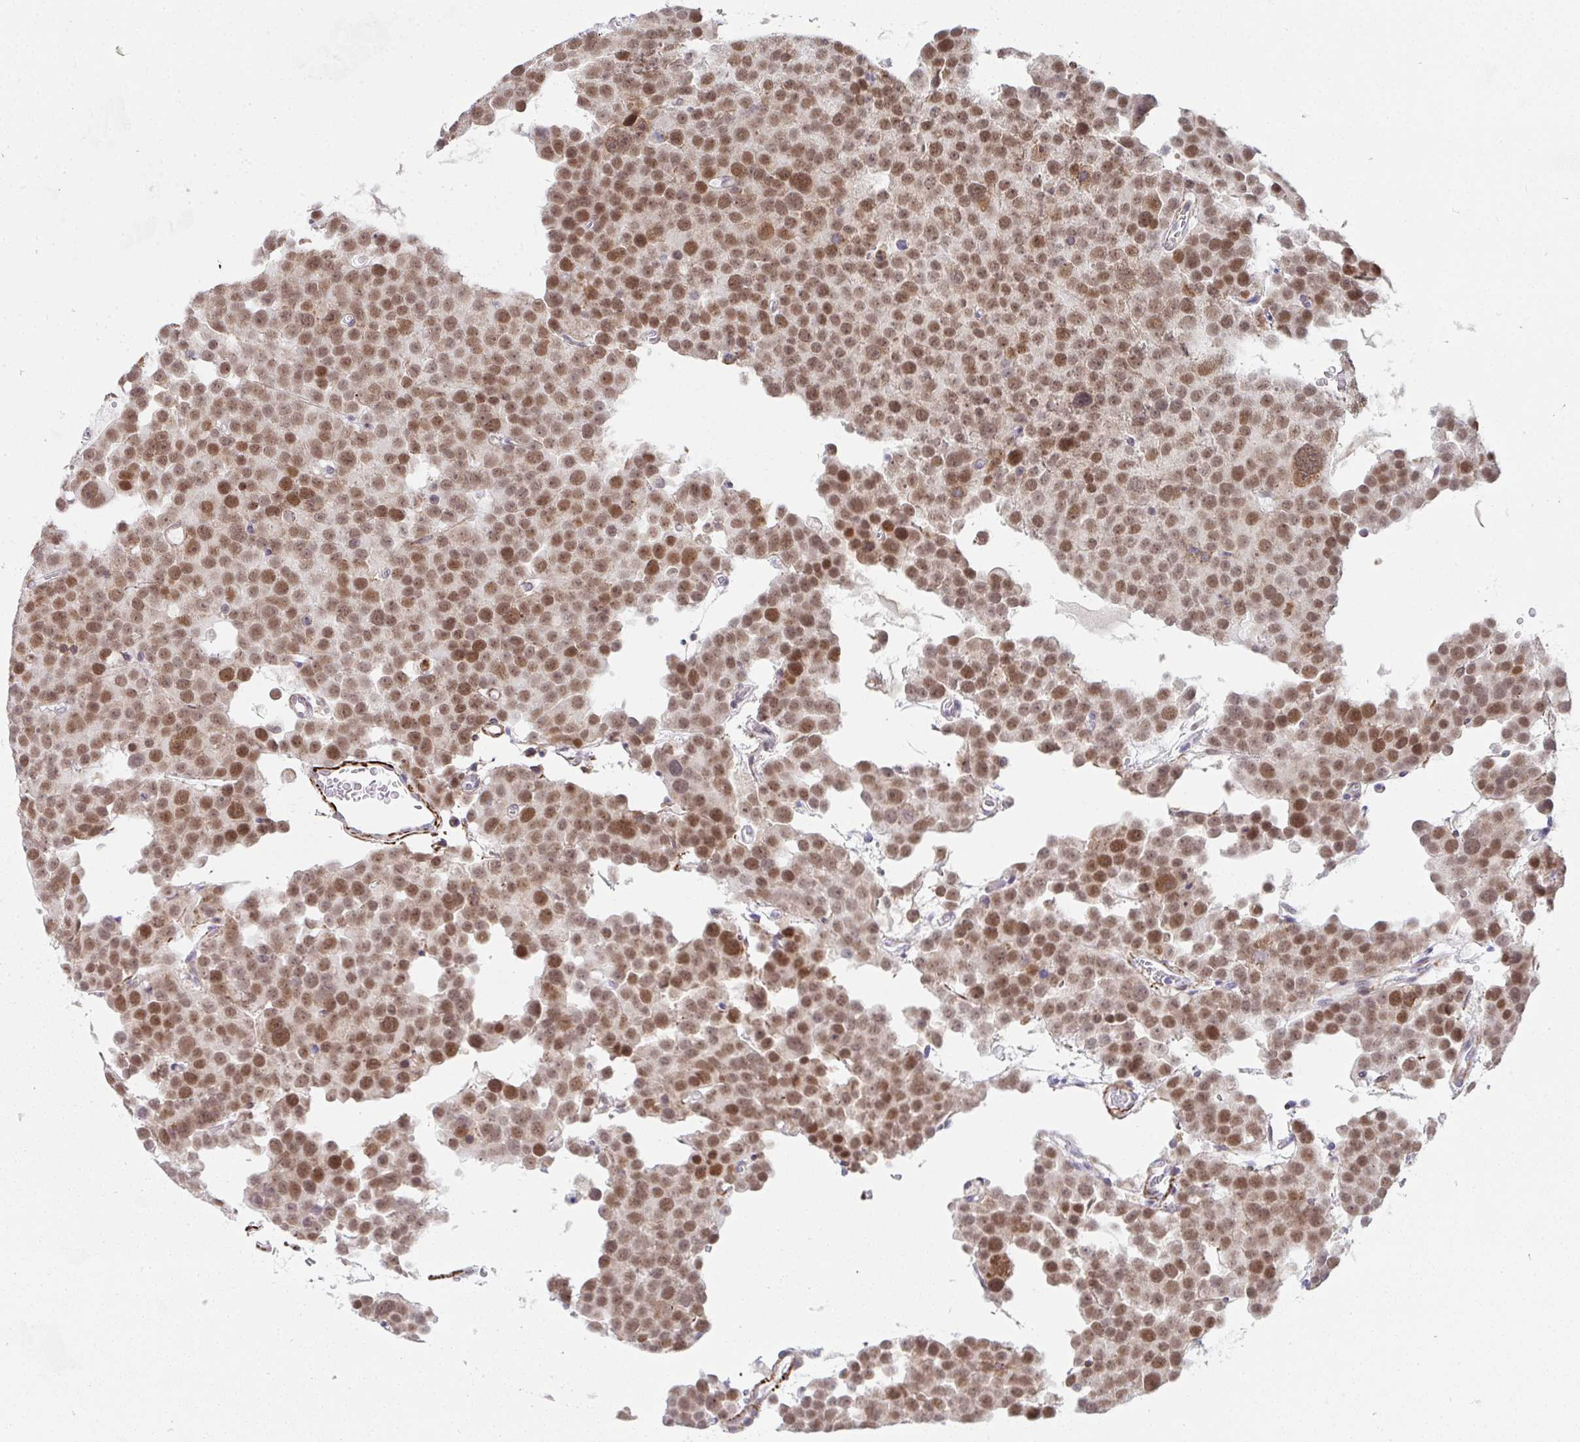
{"staining": {"intensity": "moderate", "quantity": ">75%", "location": "nuclear"}, "tissue": "testis cancer", "cell_type": "Tumor cells", "image_type": "cancer", "snomed": [{"axis": "morphology", "description": "Seminoma, NOS"}, {"axis": "topography", "description": "Testis"}], "caption": "DAB (3,3'-diaminobenzidine) immunohistochemical staining of testis seminoma demonstrates moderate nuclear protein staining in about >75% of tumor cells. (IHC, brightfield microscopy, high magnification).", "gene": "GINS2", "patient": {"sex": "male", "age": 71}}